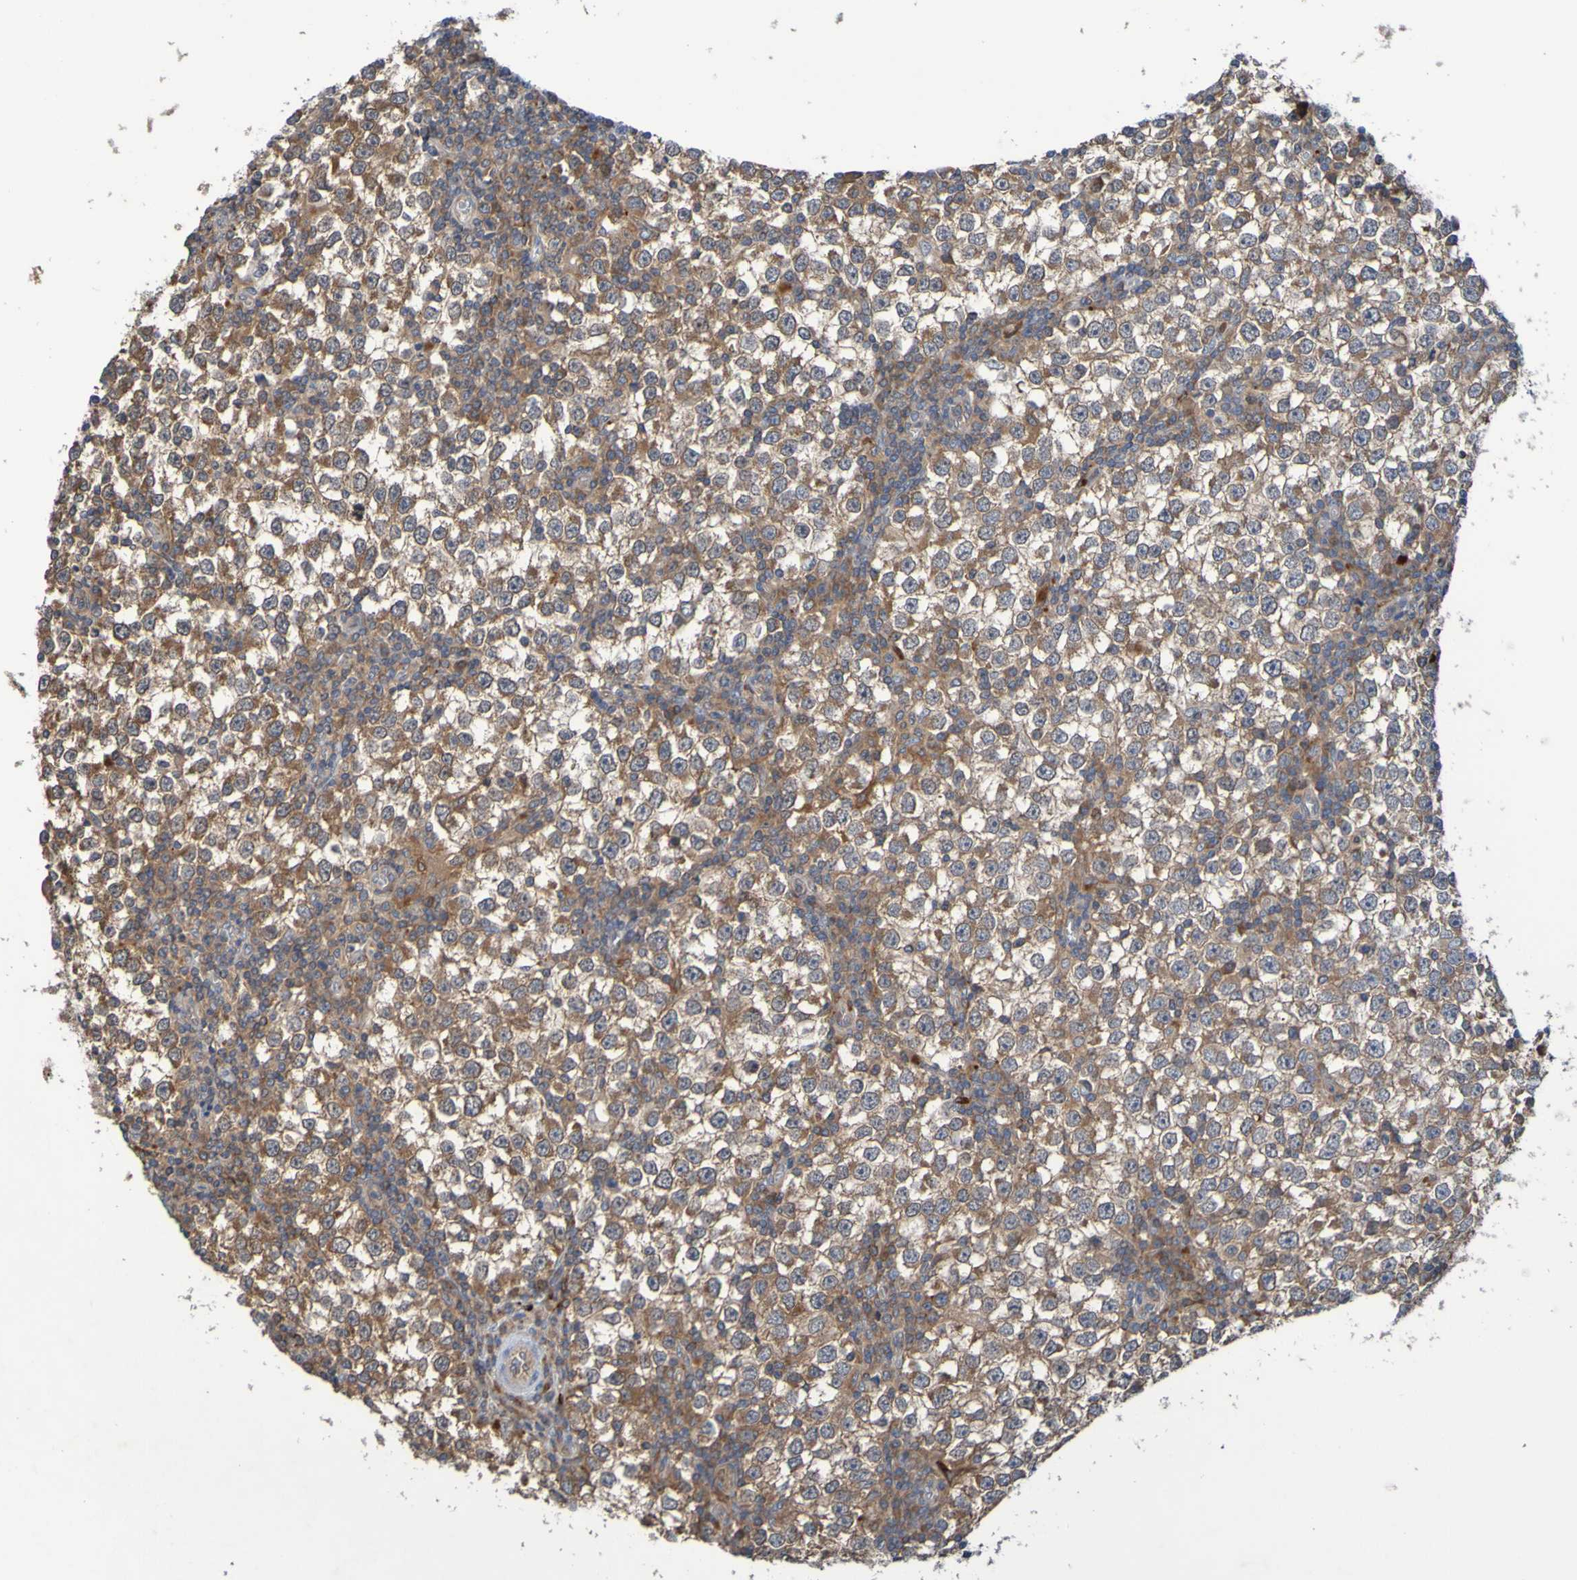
{"staining": {"intensity": "moderate", "quantity": "<25%", "location": "cytoplasmic/membranous"}, "tissue": "testis cancer", "cell_type": "Tumor cells", "image_type": "cancer", "snomed": [{"axis": "morphology", "description": "Seminoma, NOS"}, {"axis": "topography", "description": "Testis"}], "caption": "The photomicrograph exhibits immunohistochemical staining of seminoma (testis). There is moderate cytoplasmic/membranous staining is identified in approximately <25% of tumor cells. The protein of interest is shown in brown color, while the nuclei are stained blue.", "gene": "SDK1", "patient": {"sex": "male", "age": 65}}